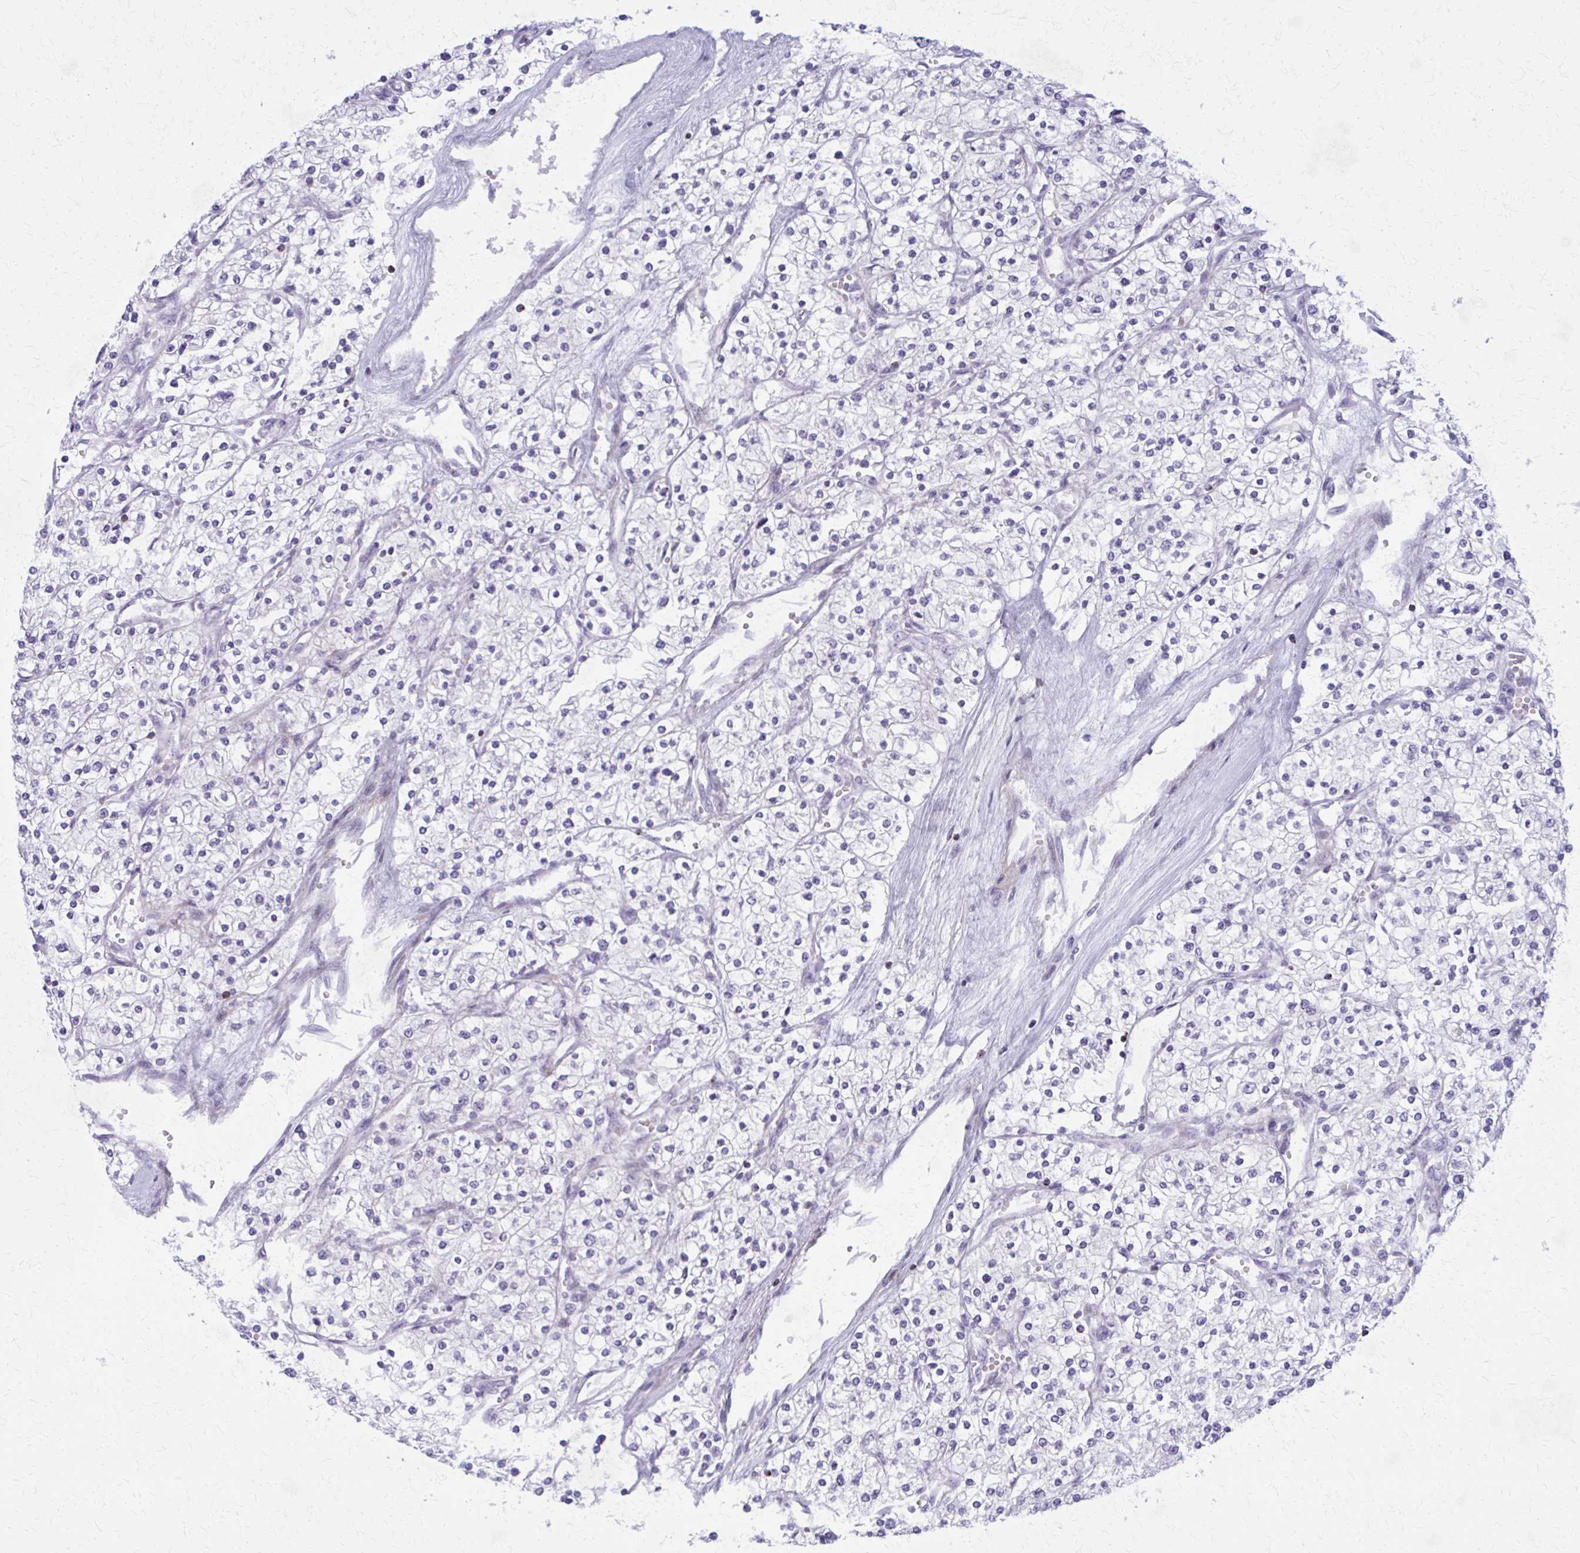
{"staining": {"intensity": "negative", "quantity": "none", "location": "none"}, "tissue": "renal cancer", "cell_type": "Tumor cells", "image_type": "cancer", "snomed": [{"axis": "morphology", "description": "Adenocarcinoma, NOS"}, {"axis": "topography", "description": "Kidney"}], "caption": "Human renal cancer (adenocarcinoma) stained for a protein using immunohistochemistry (IHC) shows no staining in tumor cells.", "gene": "PEDS1", "patient": {"sex": "male", "age": 80}}